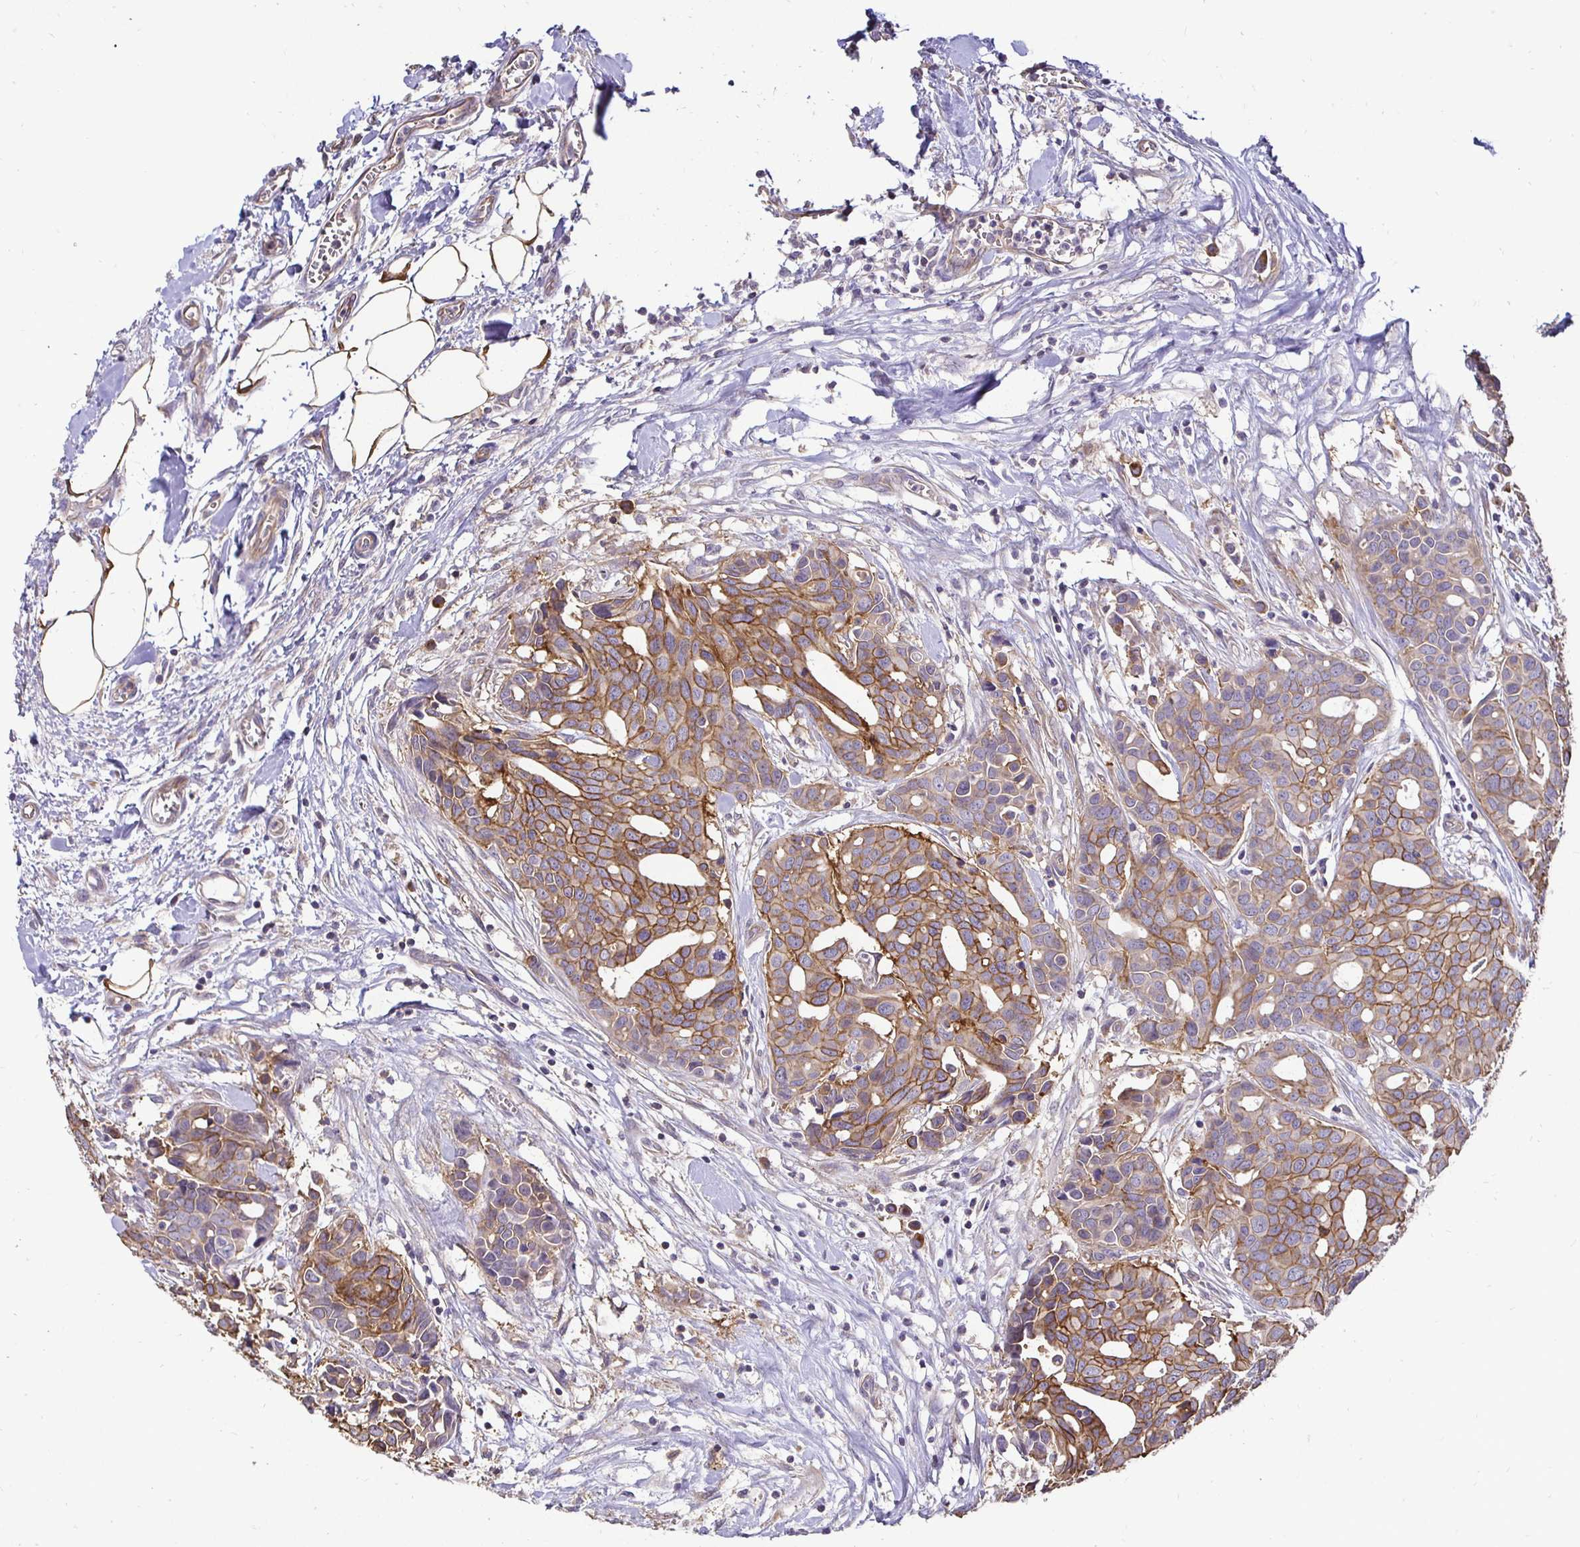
{"staining": {"intensity": "moderate", "quantity": ">75%", "location": "cytoplasmic/membranous"}, "tissue": "breast cancer", "cell_type": "Tumor cells", "image_type": "cancer", "snomed": [{"axis": "morphology", "description": "Duct carcinoma"}, {"axis": "topography", "description": "Breast"}], "caption": "Immunohistochemical staining of human breast cancer (intraductal carcinoma) reveals moderate cytoplasmic/membranous protein positivity in approximately >75% of tumor cells.", "gene": "SLC9A1", "patient": {"sex": "female", "age": 54}}